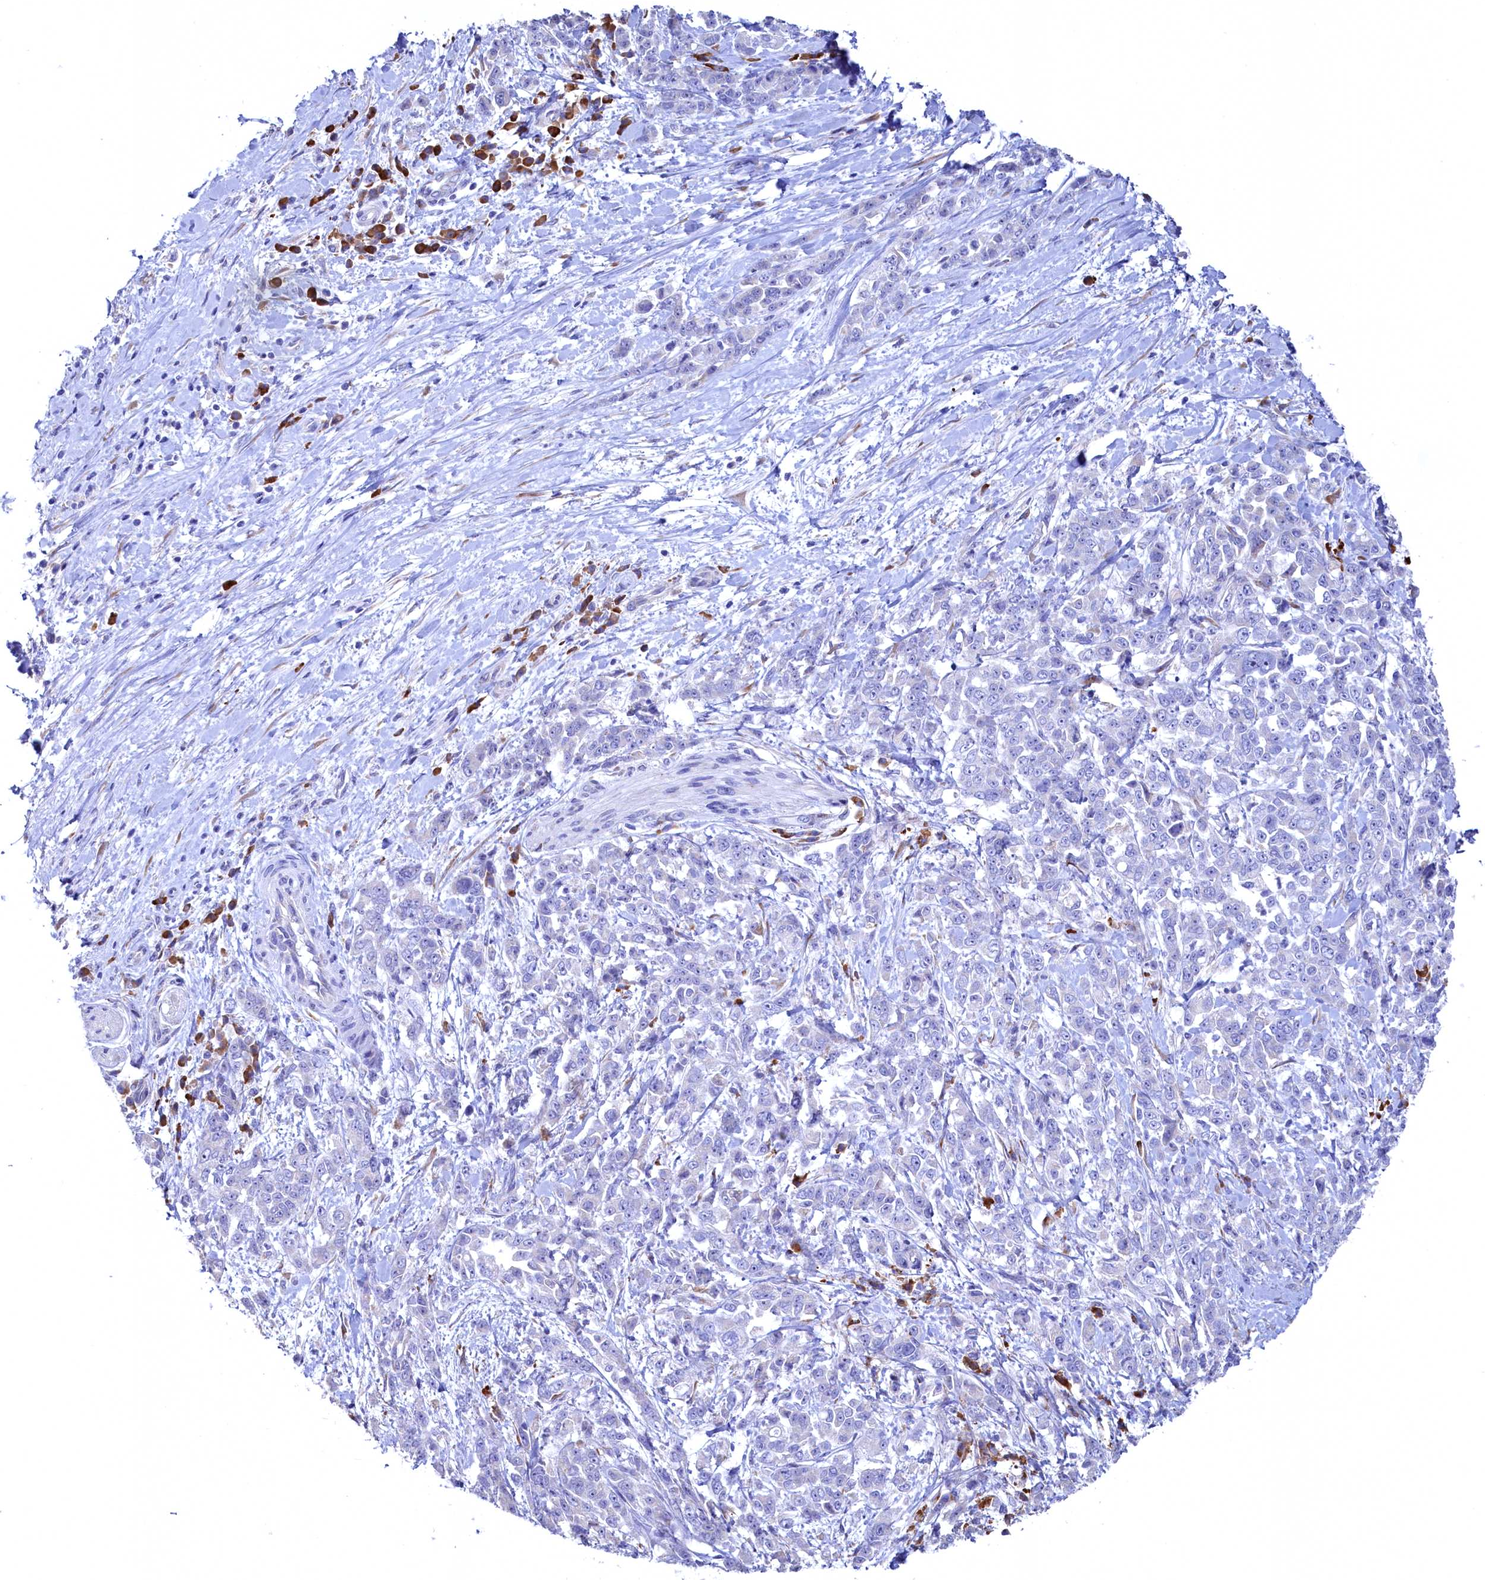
{"staining": {"intensity": "negative", "quantity": "none", "location": "none"}, "tissue": "pancreatic cancer", "cell_type": "Tumor cells", "image_type": "cancer", "snomed": [{"axis": "morphology", "description": "Normal tissue, NOS"}, {"axis": "morphology", "description": "Adenocarcinoma, NOS"}, {"axis": "topography", "description": "Pancreas"}], "caption": "Human pancreatic cancer (adenocarcinoma) stained for a protein using immunohistochemistry exhibits no staining in tumor cells.", "gene": "CBLIF", "patient": {"sex": "female", "age": 64}}